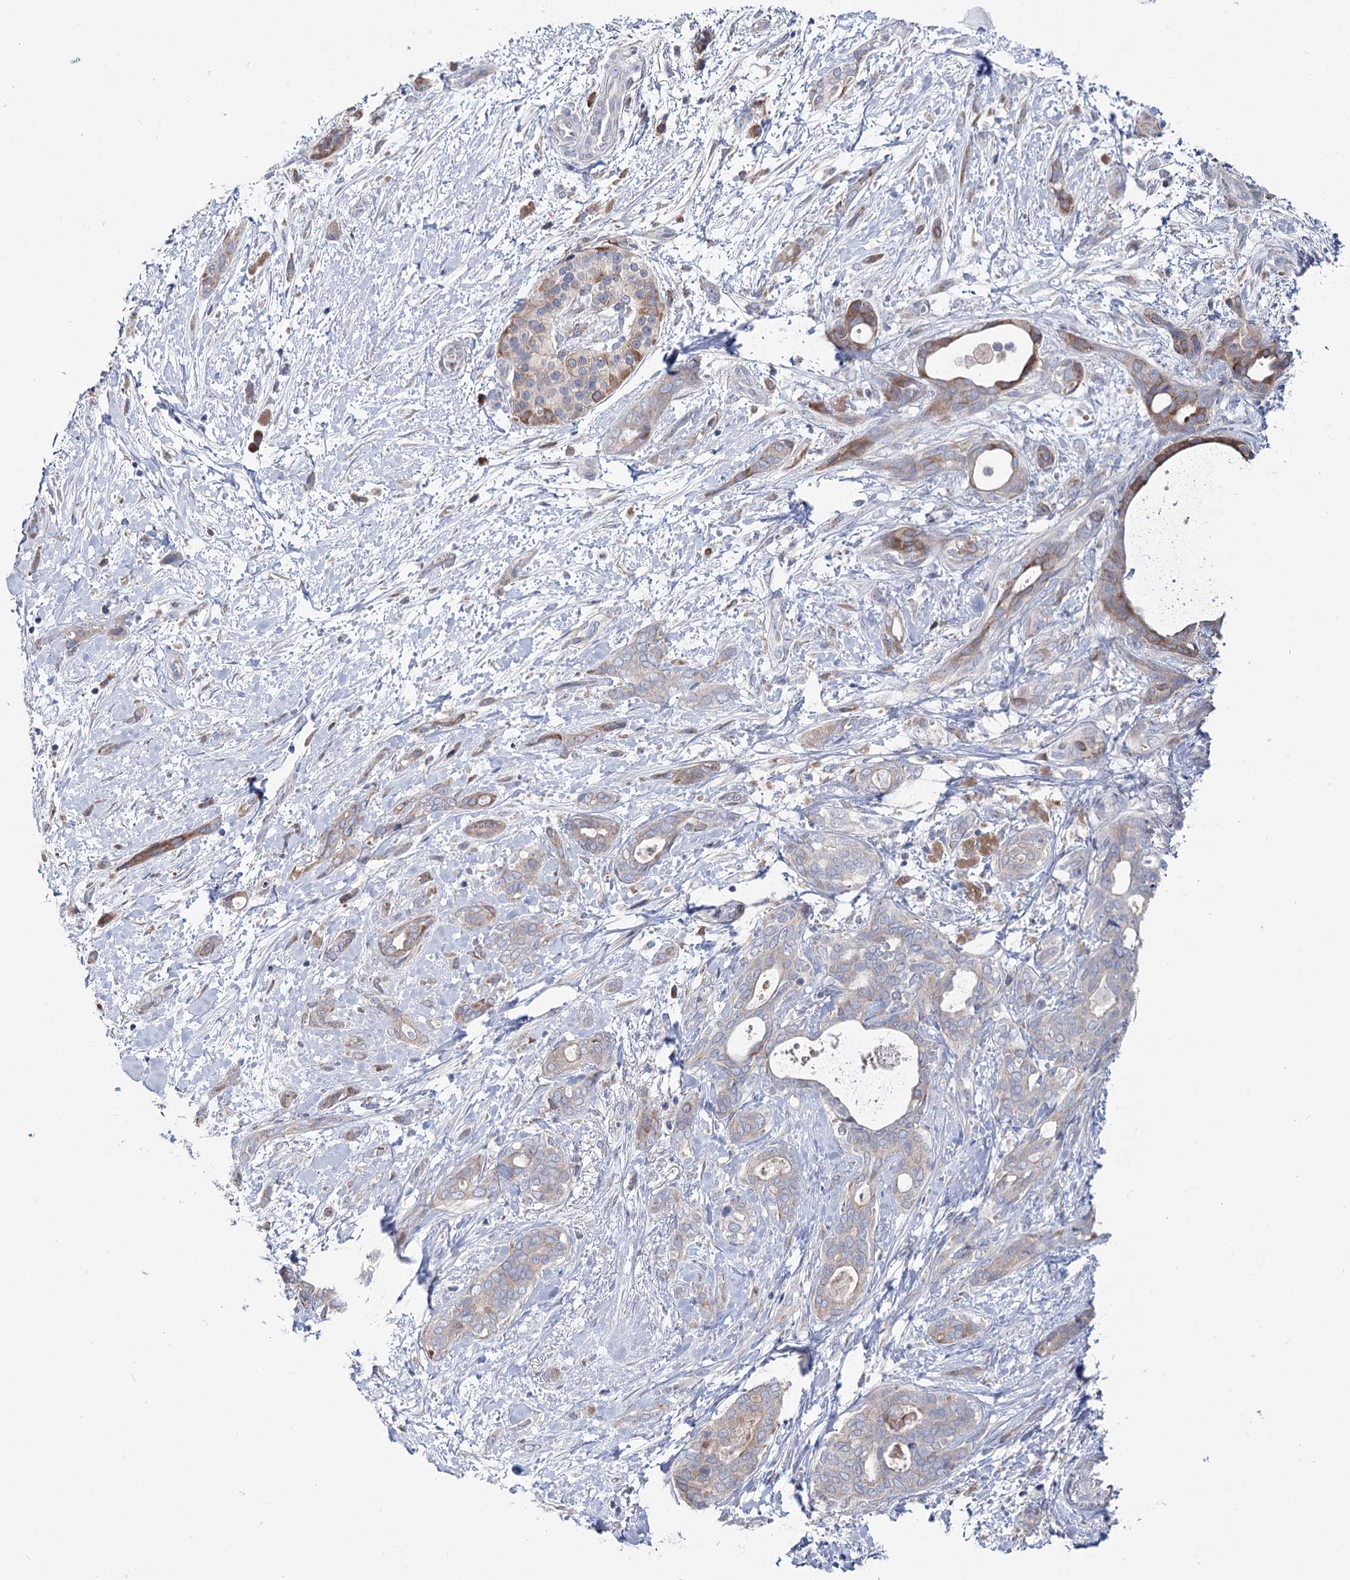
{"staining": {"intensity": "weak", "quantity": "<25%", "location": "cytoplasmic/membranous"}, "tissue": "pancreatic cancer", "cell_type": "Tumor cells", "image_type": "cancer", "snomed": [{"axis": "morphology", "description": "Normal tissue, NOS"}, {"axis": "morphology", "description": "Adenocarcinoma, NOS"}, {"axis": "topography", "description": "Pancreas"}, {"axis": "topography", "description": "Peripheral nerve tissue"}], "caption": "Human pancreatic cancer stained for a protein using immunohistochemistry (IHC) reveals no positivity in tumor cells.", "gene": "CPLANE1", "patient": {"sex": "female", "age": 63}}